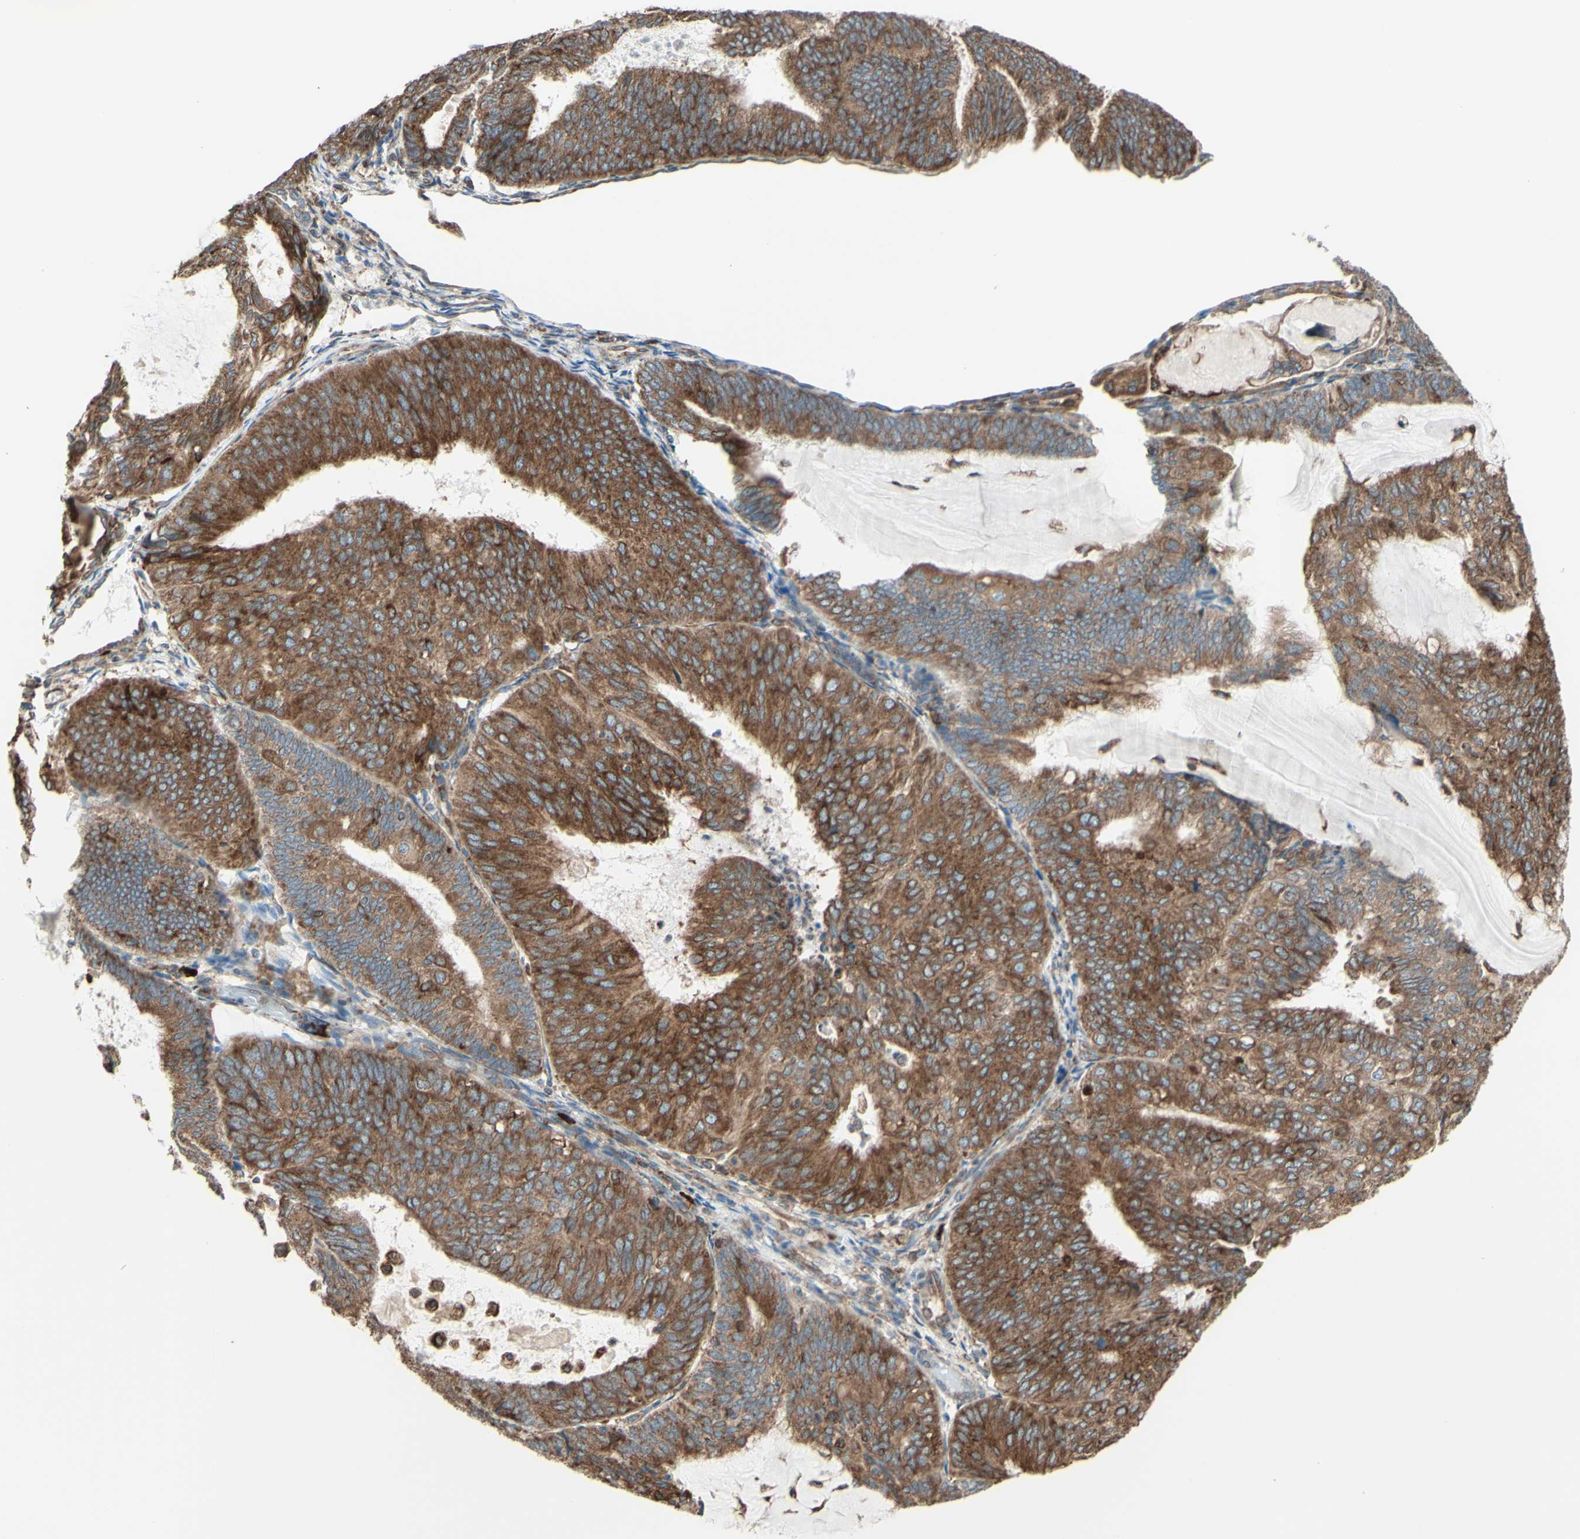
{"staining": {"intensity": "moderate", "quantity": ">75%", "location": "cytoplasmic/membranous"}, "tissue": "endometrial cancer", "cell_type": "Tumor cells", "image_type": "cancer", "snomed": [{"axis": "morphology", "description": "Adenocarcinoma, NOS"}, {"axis": "topography", "description": "Endometrium"}], "caption": "Brown immunohistochemical staining in human endometrial cancer reveals moderate cytoplasmic/membranous positivity in about >75% of tumor cells. (Brightfield microscopy of DAB IHC at high magnification).", "gene": "DNAJB11", "patient": {"sex": "female", "age": 81}}